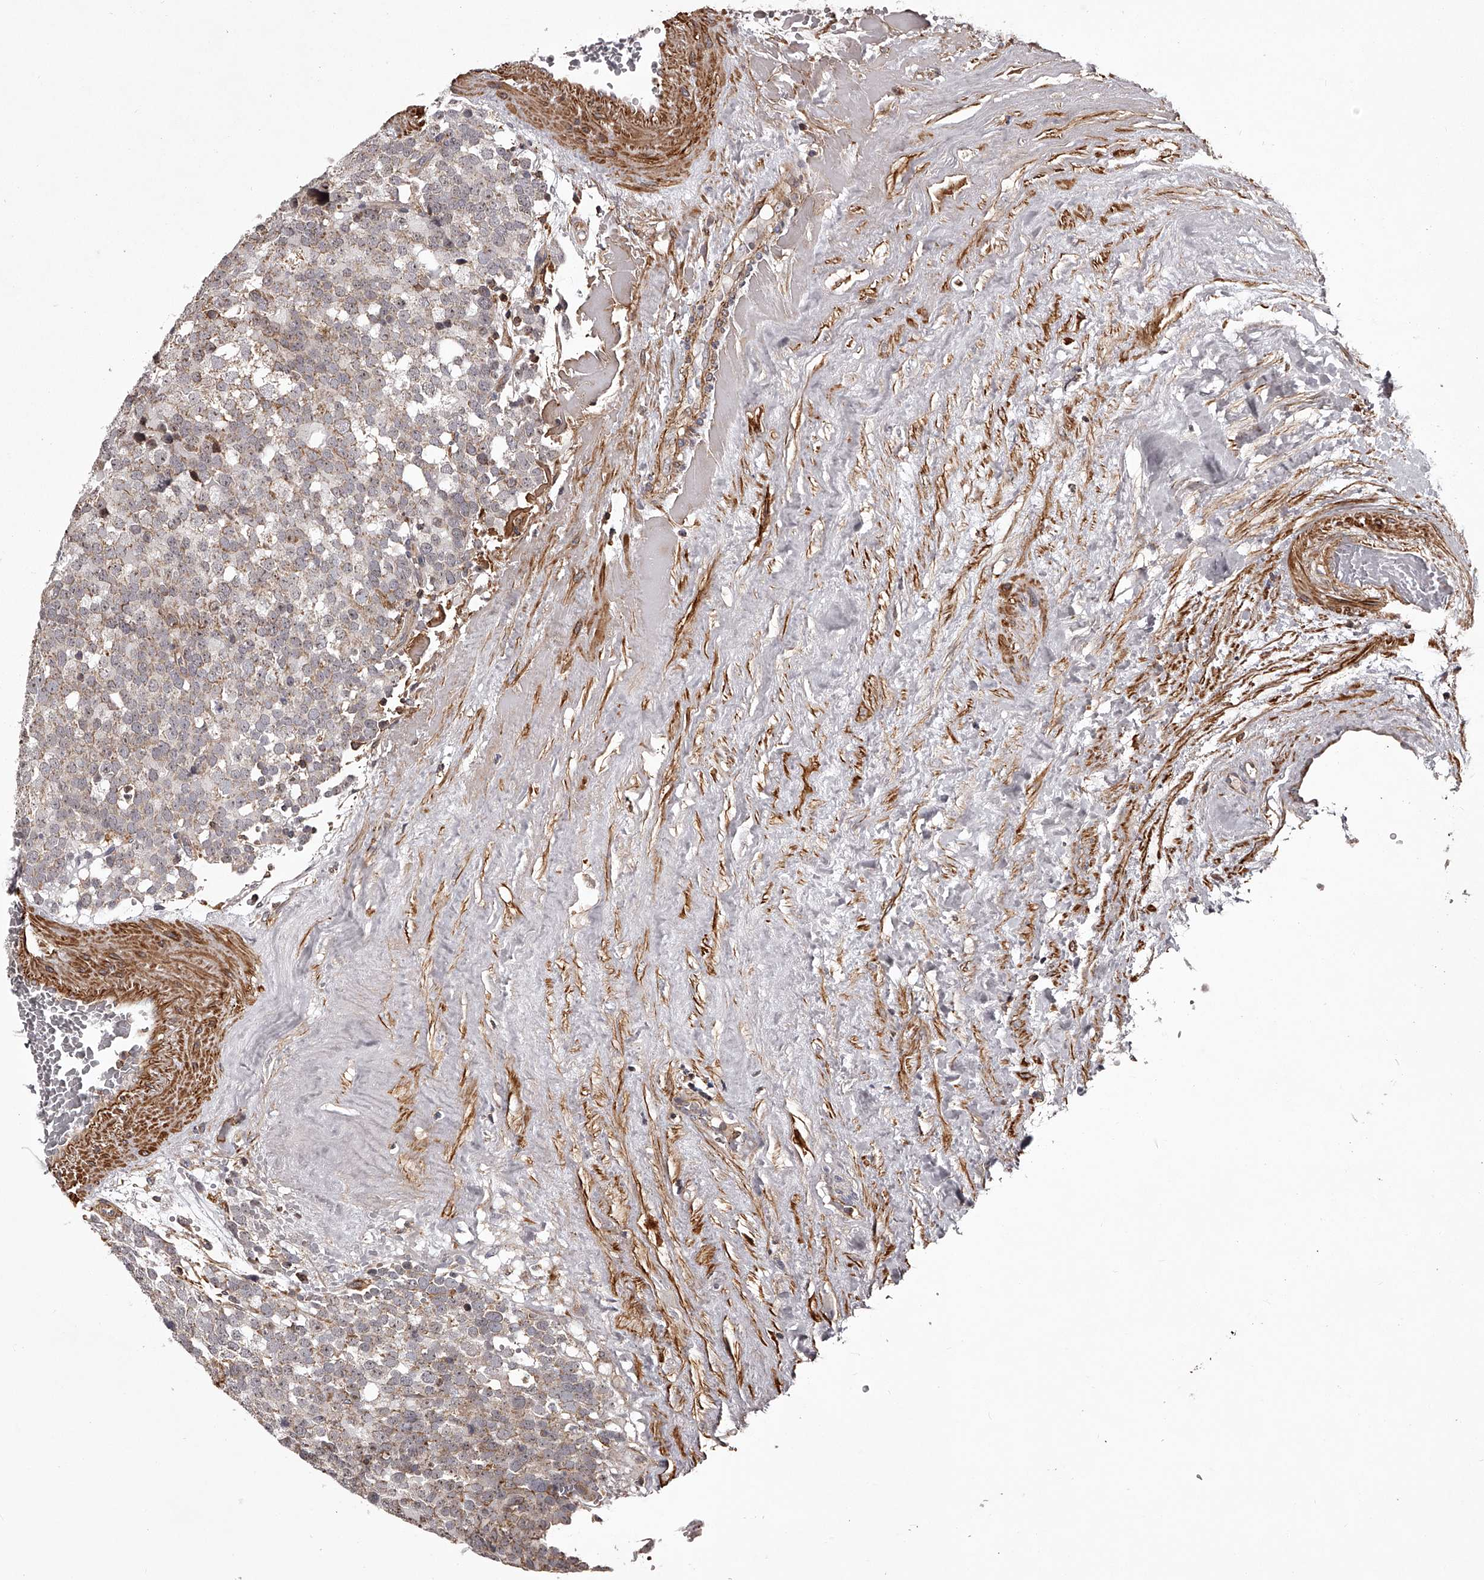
{"staining": {"intensity": "weak", "quantity": "25%-75%", "location": "cytoplasmic/membranous"}, "tissue": "testis cancer", "cell_type": "Tumor cells", "image_type": "cancer", "snomed": [{"axis": "morphology", "description": "Seminoma, NOS"}, {"axis": "topography", "description": "Testis"}], "caption": "A photomicrograph of seminoma (testis) stained for a protein exhibits weak cytoplasmic/membranous brown staining in tumor cells. Using DAB (brown) and hematoxylin (blue) stains, captured at high magnification using brightfield microscopy.", "gene": "RRP36", "patient": {"sex": "male", "age": 71}}